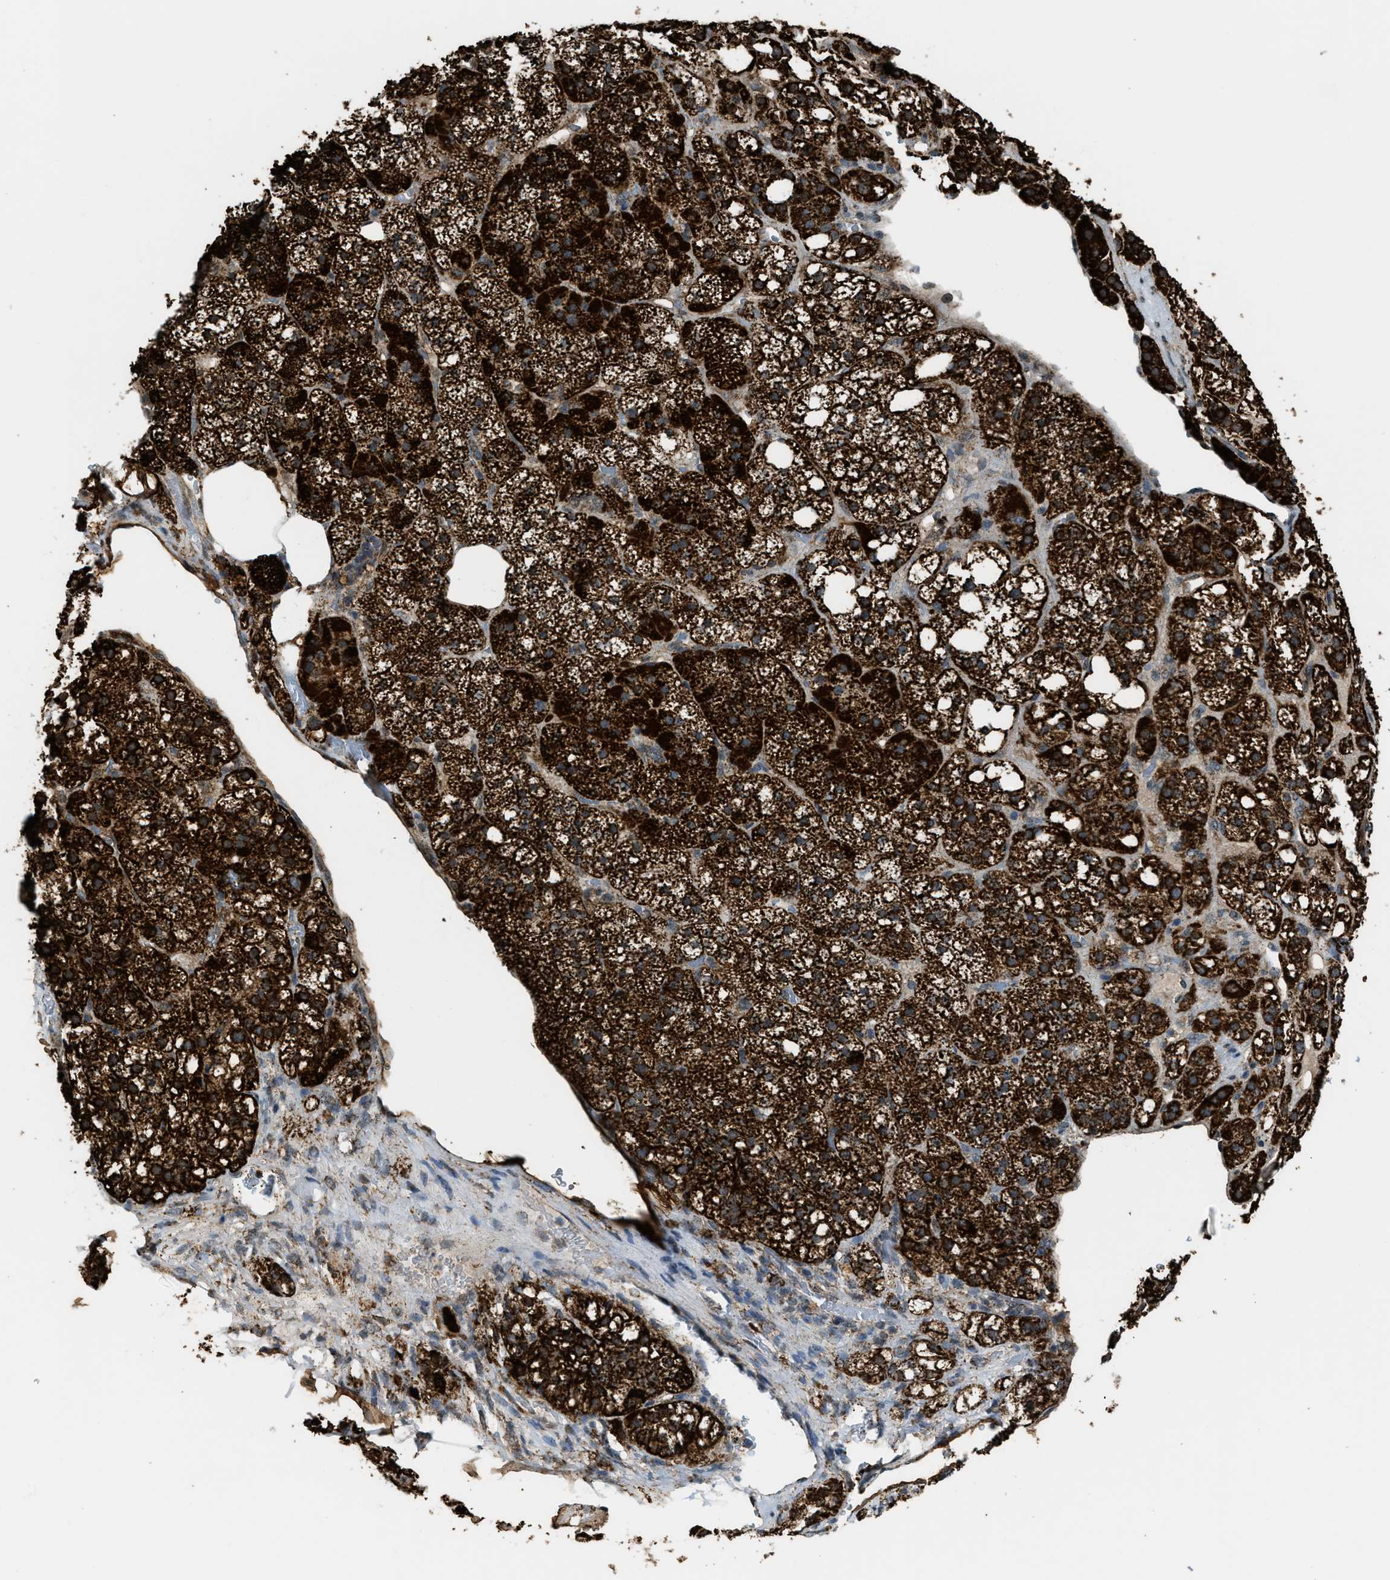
{"staining": {"intensity": "strong", "quantity": ">75%", "location": "cytoplasmic/membranous"}, "tissue": "adrenal gland", "cell_type": "Glandular cells", "image_type": "normal", "snomed": [{"axis": "morphology", "description": "Normal tissue, NOS"}, {"axis": "topography", "description": "Adrenal gland"}], "caption": "High-magnification brightfield microscopy of unremarkable adrenal gland stained with DAB (brown) and counterstained with hematoxylin (blue). glandular cells exhibit strong cytoplasmic/membranous staining is seen in approximately>75% of cells.", "gene": "HIBADH", "patient": {"sex": "female", "age": 59}}